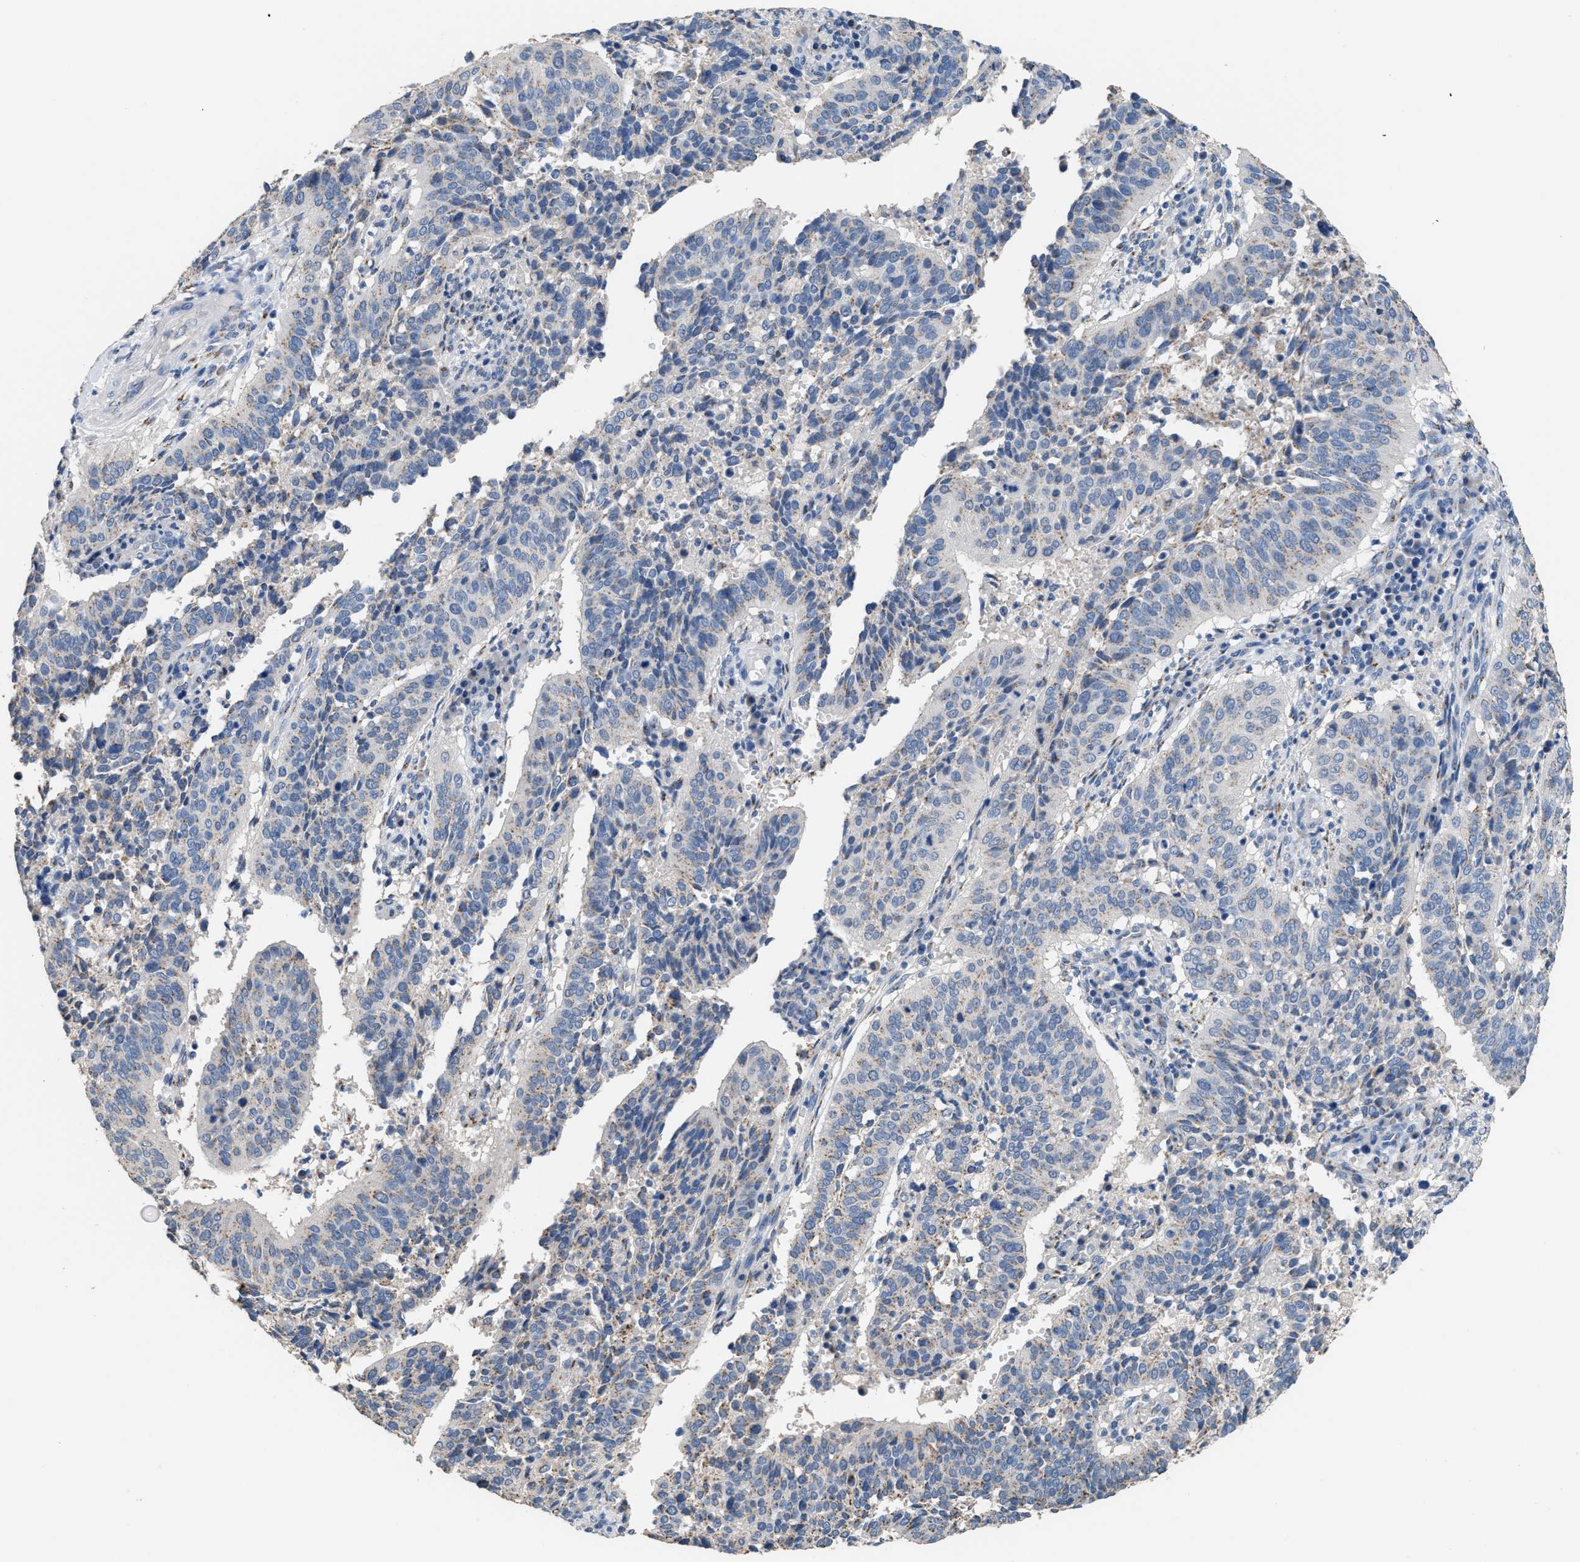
{"staining": {"intensity": "weak", "quantity": "<25%", "location": "cytoplasmic/membranous"}, "tissue": "cervical cancer", "cell_type": "Tumor cells", "image_type": "cancer", "snomed": [{"axis": "morphology", "description": "Normal tissue, NOS"}, {"axis": "morphology", "description": "Squamous cell carcinoma, NOS"}, {"axis": "topography", "description": "Cervix"}], "caption": "This photomicrograph is of cervical cancer stained with IHC to label a protein in brown with the nuclei are counter-stained blue. There is no expression in tumor cells. (DAB immunohistochemistry (IHC), high magnification).", "gene": "GOLM1", "patient": {"sex": "female", "age": 39}}